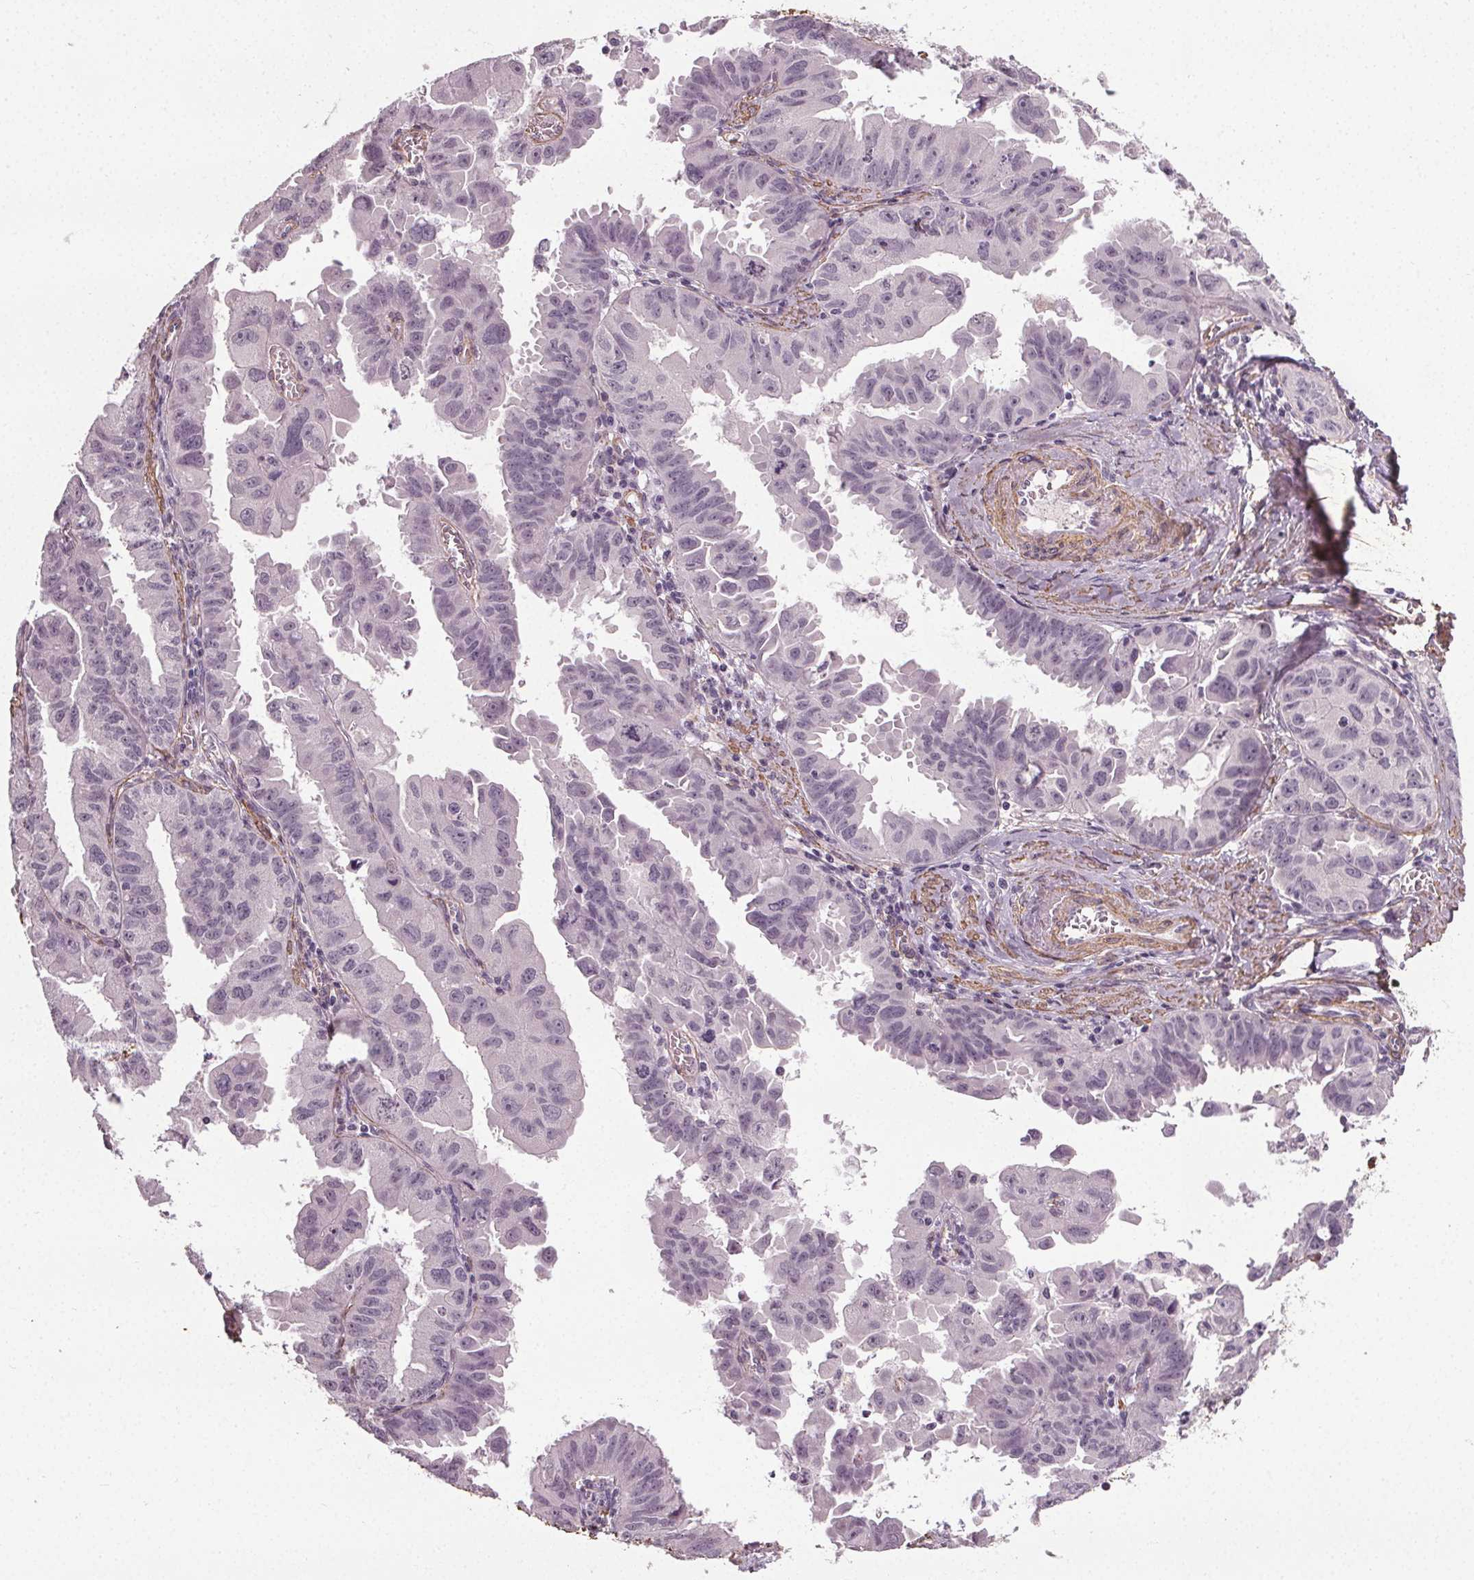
{"staining": {"intensity": "negative", "quantity": "none", "location": "none"}, "tissue": "ovarian cancer", "cell_type": "Tumor cells", "image_type": "cancer", "snomed": [{"axis": "morphology", "description": "Carcinoma, endometroid"}, {"axis": "topography", "description": "Ovary"}], "caption": "Tumor cells are negative for protein expression in human ovarian cancer. Nuclei are stained in blue.", "gene": "PKP1", "patient": {"sex": "female", "age": 85}}